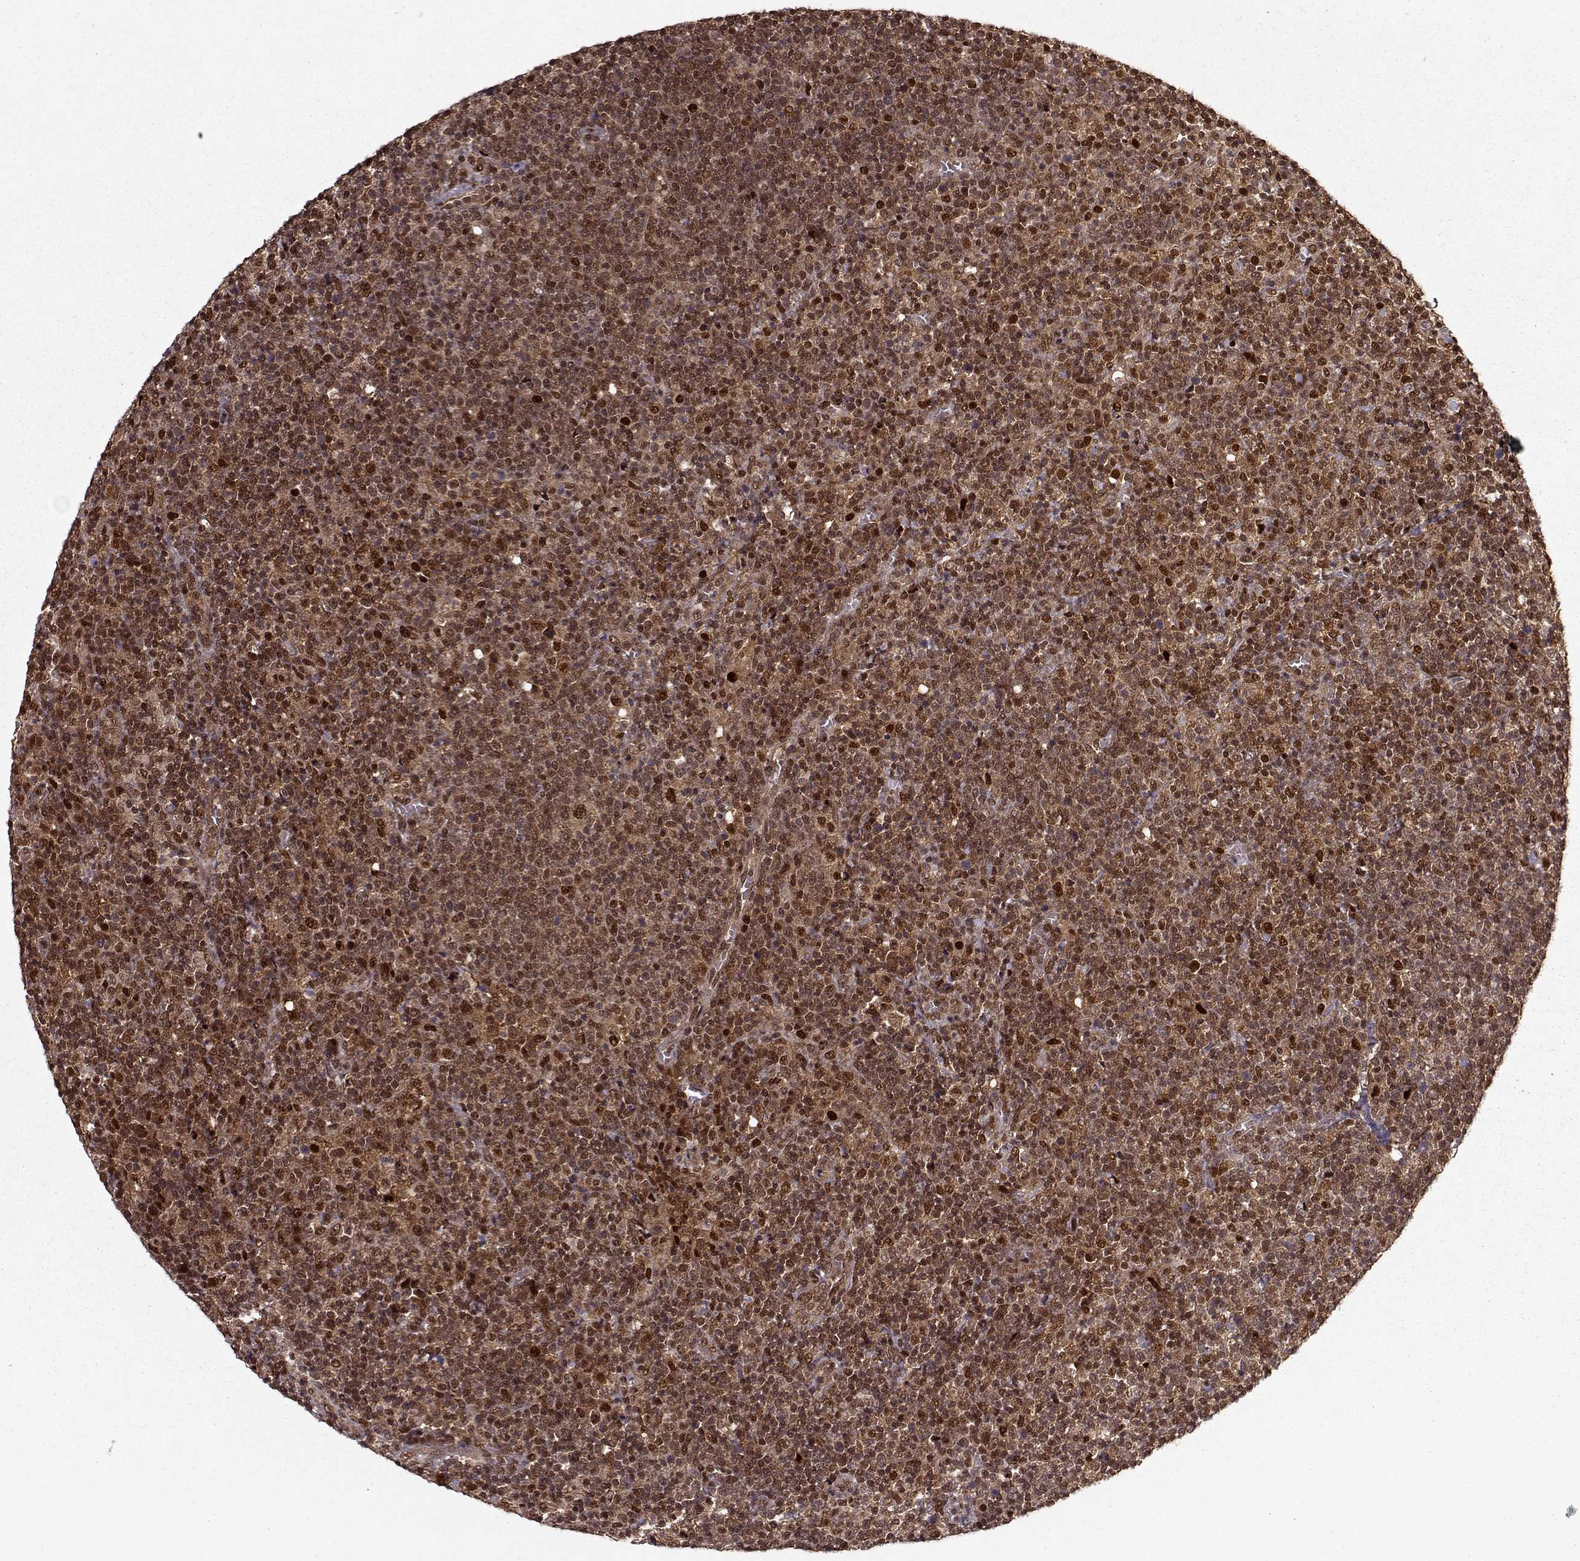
{"staining": {"intensity": "moderate", "quantity": ">75%", "location": "cytoplasmic/membranous,nuclear"}, "tissue": "lymphoma", "cell_type": "Tumor cells", "image_type": "cancer", "snomed": [{"axis": "morphology", "description": "Malignant lymphoma, non-Hodgkin's type, High grade"}, {"axis": "topography", "description": "Lymph node"}], "caption": "The histopathology image shows a brown stain indicating the presence of a protein in the cytoplasmic/membranous and nuclear of tumor cells in lymphoma.", "gene": "PSMA7", "patient": {"sex": "male", "age": 61}}